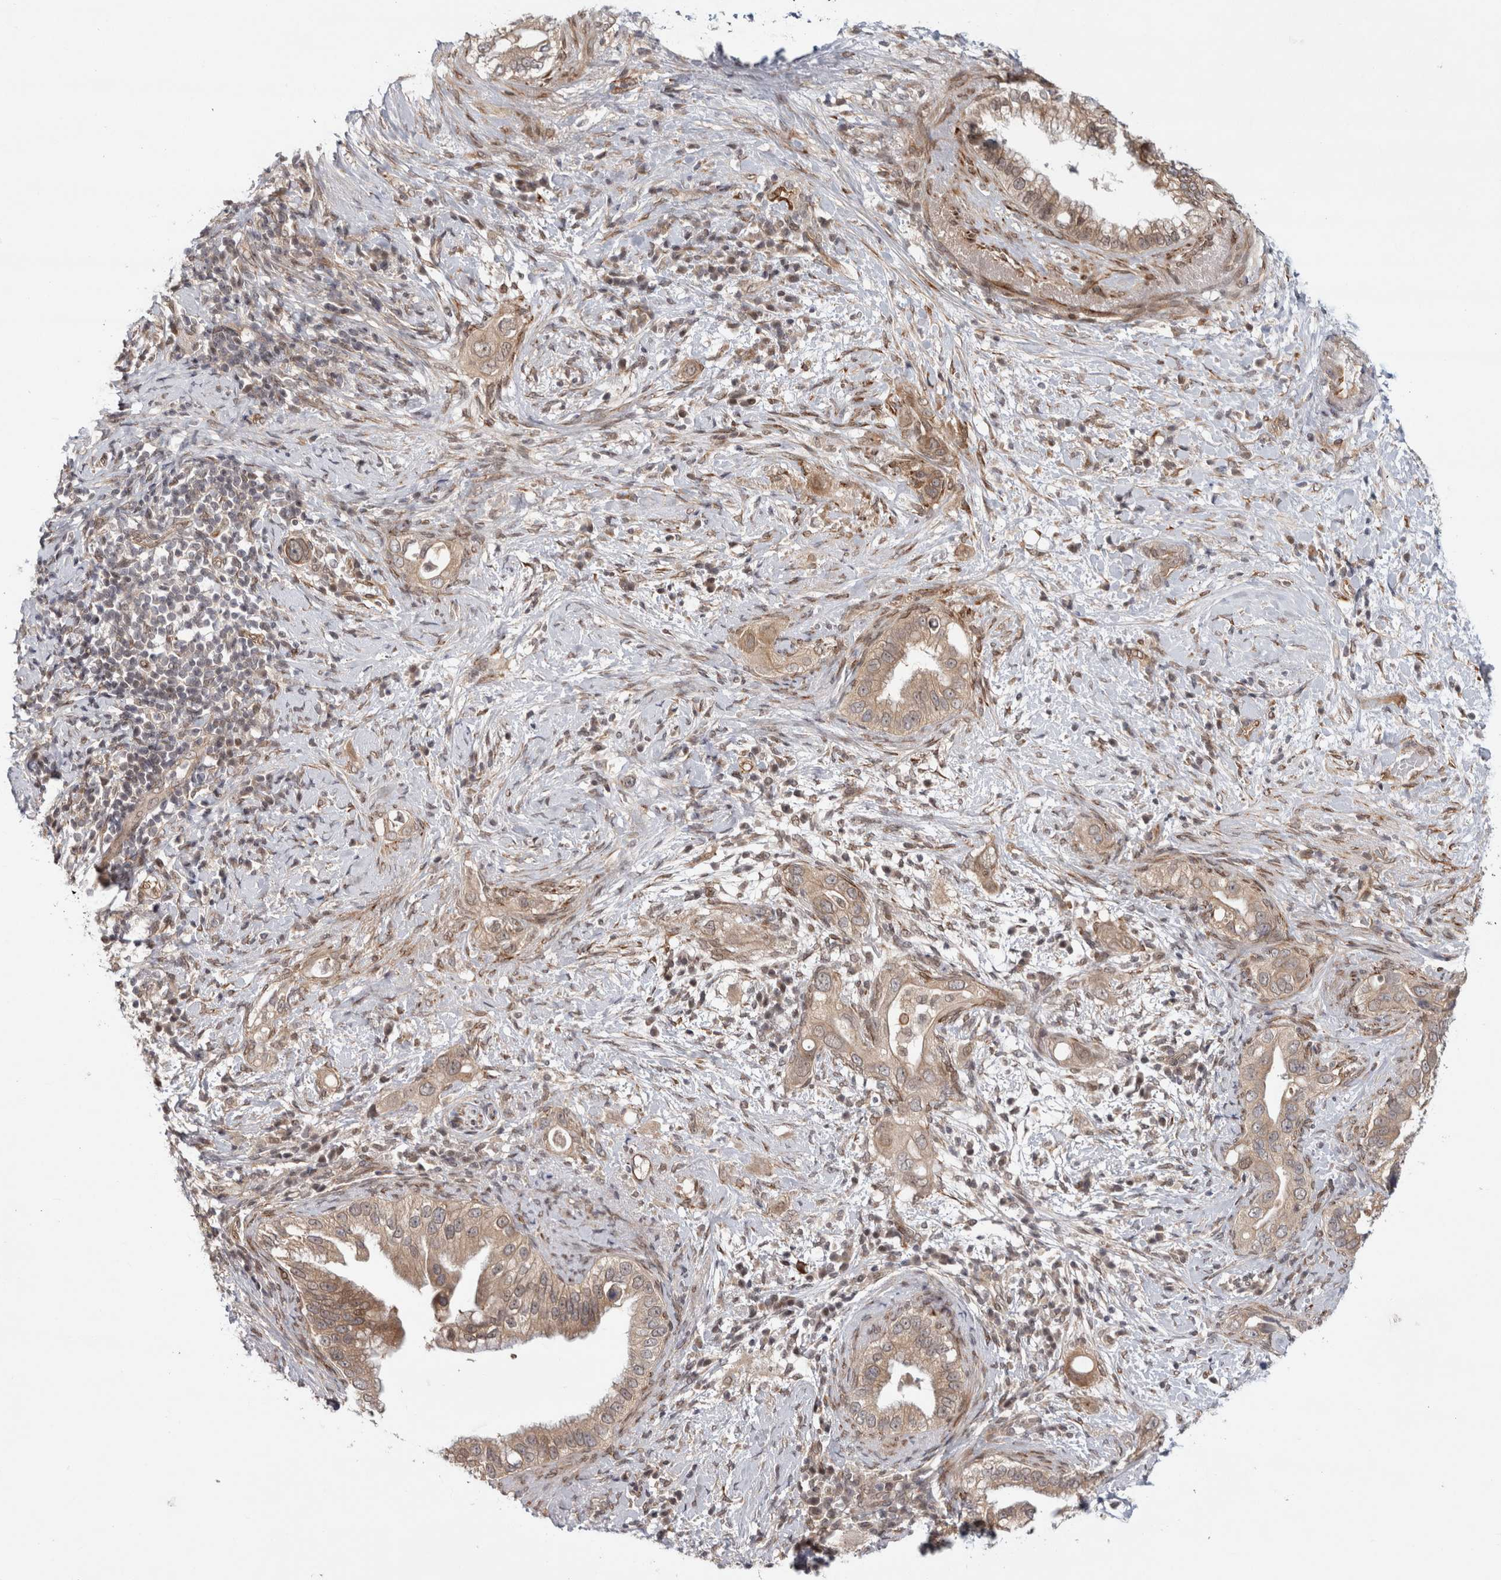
{"staining": {"intensity": "weak", "quantity": ">75%", "location": "cytoplasmic/membranous"}, "tissue": "pancreatic cancer", "cell_type": "Tumor cells", "image_type": "cancer", "snomed": [{"axis": "morphology", "description": "Inflammation, NOS"}, {"axis": "morphology", "description": "Adenocarcinoma, NOS"}, {"axis": "topography", "description": "Pancreas"}], "caption": "This photomicrograph shows IHC staining of pancreatic cancer (adenocarcinoma), with low weak cytoplasmic/membranous positivity in about >75% of tumor cells.", "gene": "ZNF318", "patient": {"sex": "female", "age": 56}}